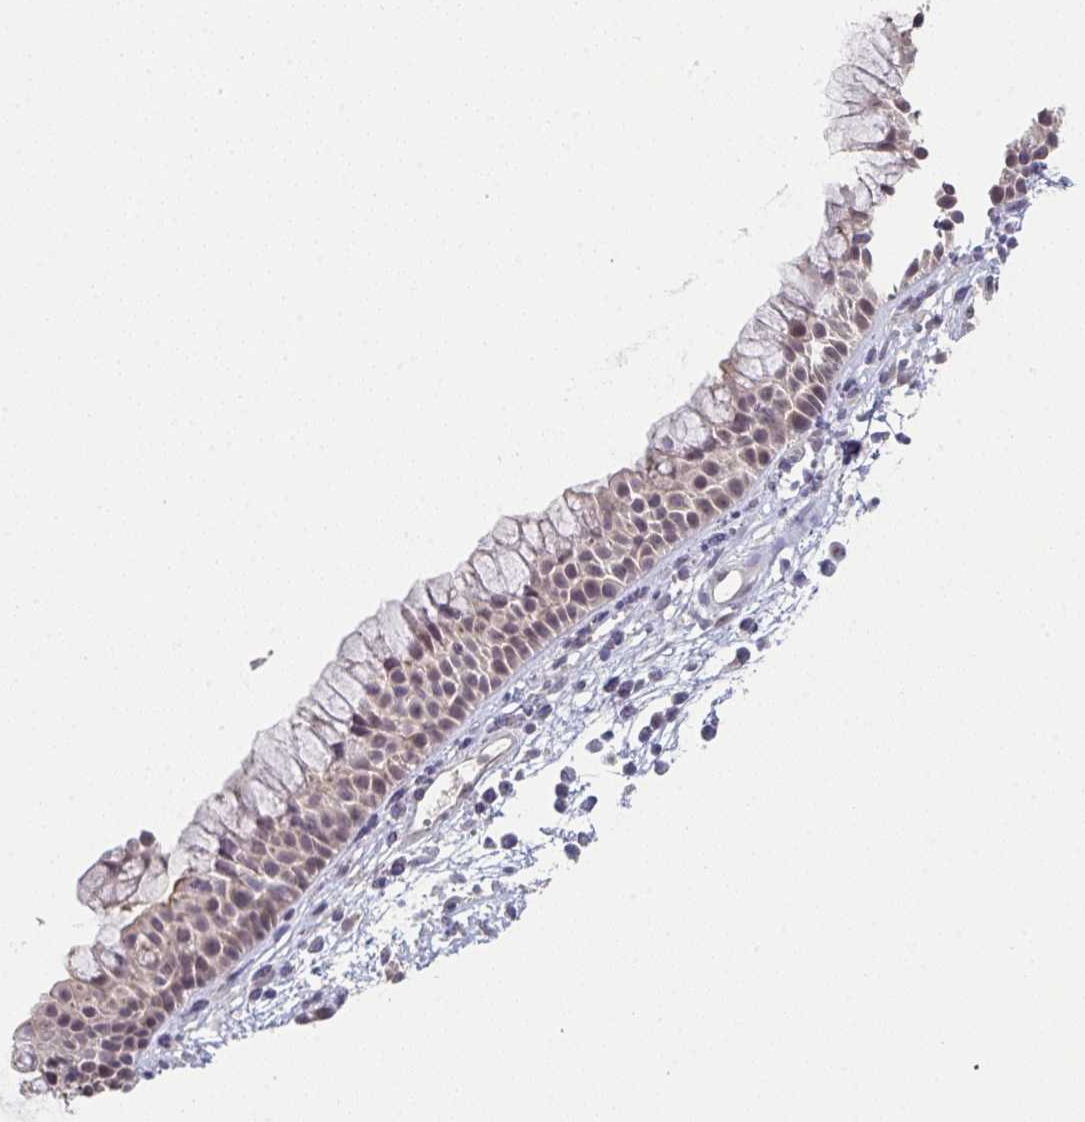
{"staining": {"intensity": "weak", "quantity": "<25%", "location": "cytoplasmic/membranous"}, "tissue": "nasopharynx", "cell_type": "Respiratory epithelial cells", "image_type": "normal", "snomed": [{"axis": "morphology", "description": "Normal tissue, NOS"}, {"axis": "topography", "description": "Nasopharynx"}], "caption": "An image of human nasopharynx is negative for staining in respiratory epithelial cells. Brightfield microscopy of immunohistochemistry (IHC) stained with DAB (brown) and hematoxylin (blue), captured at high magnification.", "gene": "ZNF214", "patient": {"sex": "male", "age": 56}}